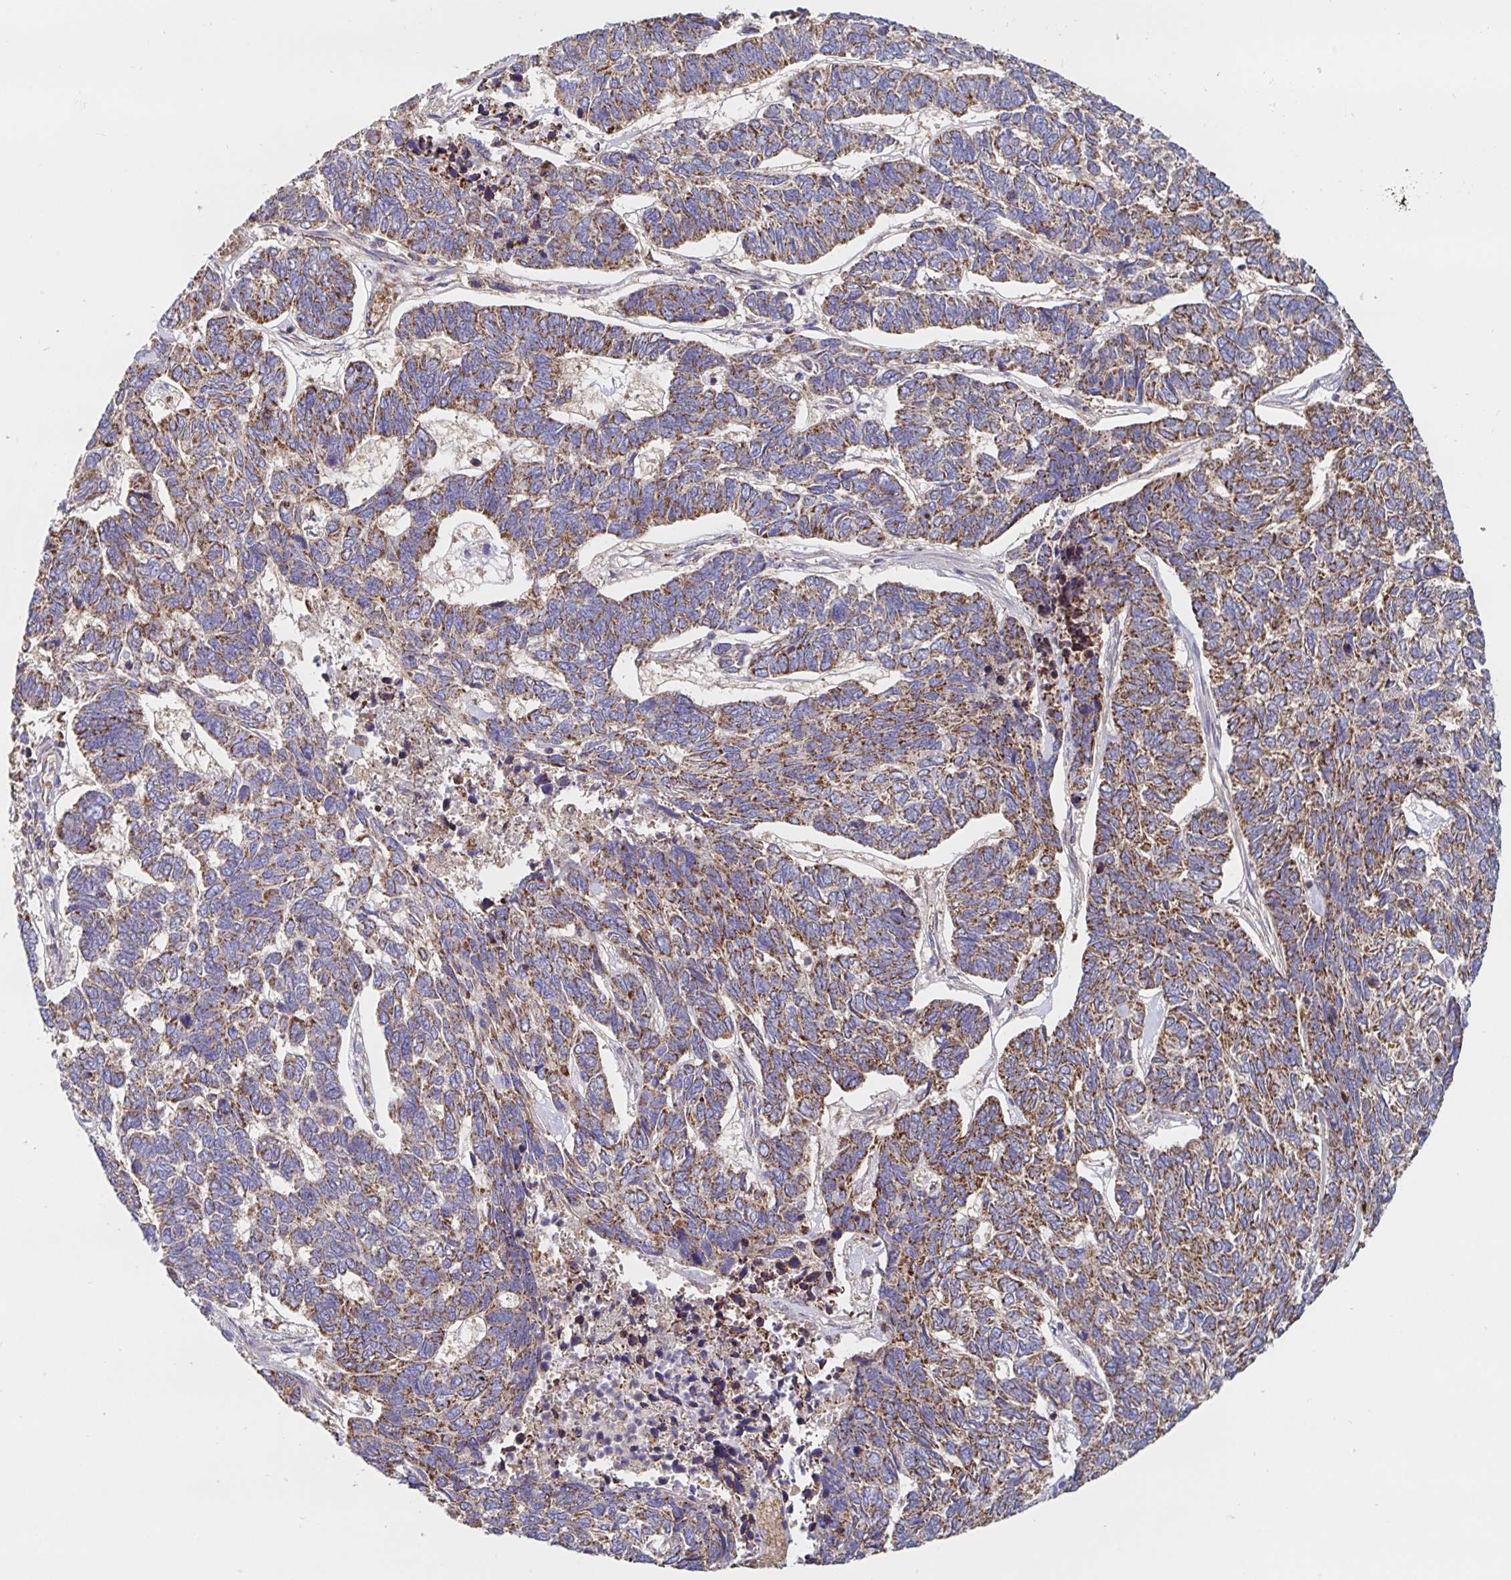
{"staining": {"intensity": "moderate", "quantity": ">75%", "location": "cytoplasmic/membranous"}, "tissue": "skin cancer", "cell_type": "Tumor cells", "image_type": "cancer", "snomed": [{"axis": "morphology", "description": "Basal cell carcinoma"}, {"axis": "topography", "description": "Skin"}], "caption": "A histopathology image of human basal cell carcinoma (skin) stained for a protein reveals moderate cytoplasmic/membranous brown staining in tumor cells. The protein is shown in brown color, while the nuclei are stained blue.", "gene": "PRDX3", "patient": {"sex": "female", "age": 65}}